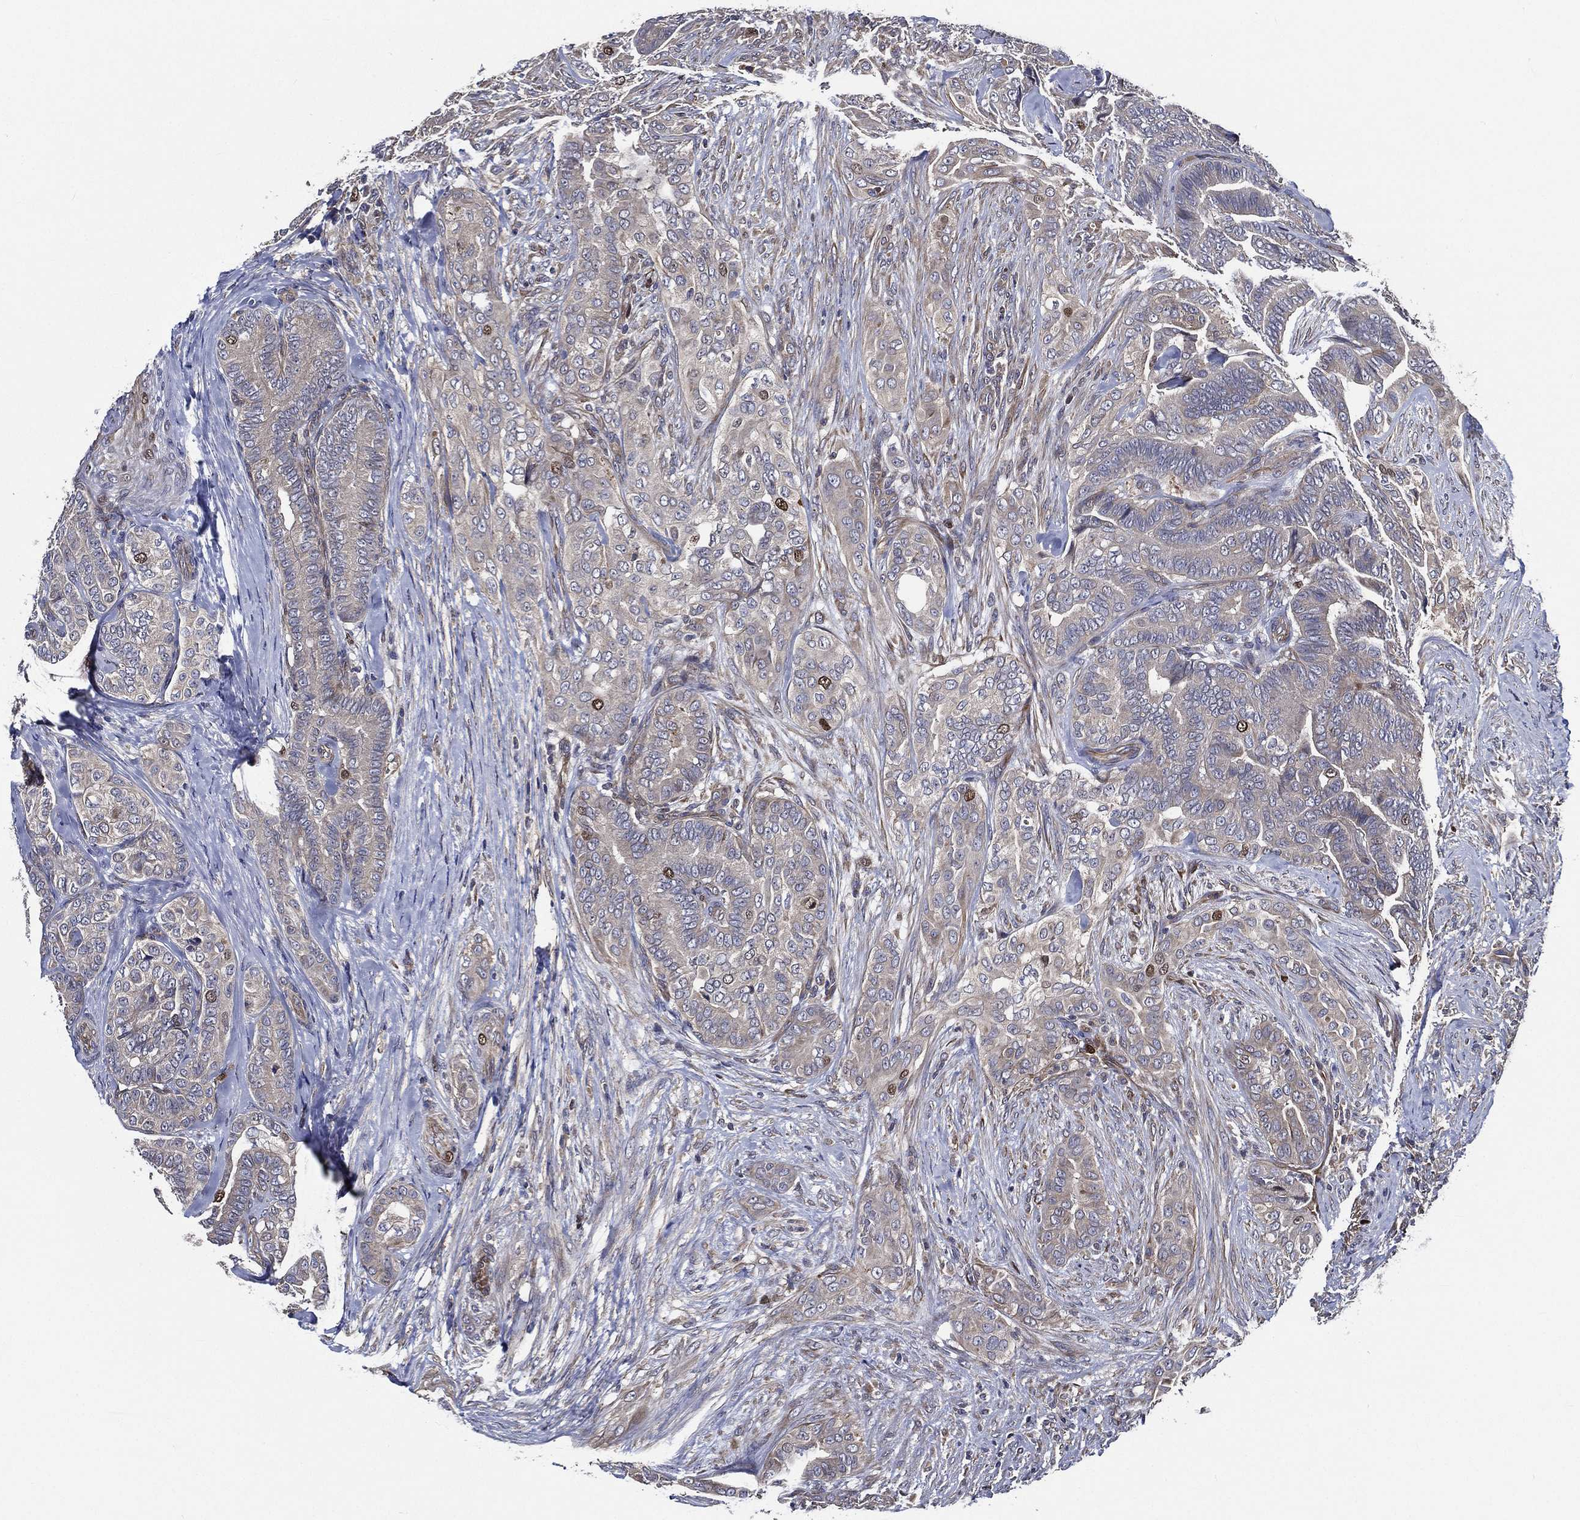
{"staining": {"intensity": "negative", "quantity": "none", "location": "none"}, "tissue": "thyroid cancer", "cell_type": "Tumor cells", "image_type": "cancer", "snomed": [{"axis": "morphology", "description": "Papillary adenocarcinoma, NOS"}, {"axis": "topography", "description": "Thyroid gland"}], "caption": "IHC histopathology image of neoplastic tissue: human thyroid cancer stained with DAB demonstrates no significant protein expression in tumor cells.", "gene": "KIF20B", "patient": {"sex": "male", "age": 61}}